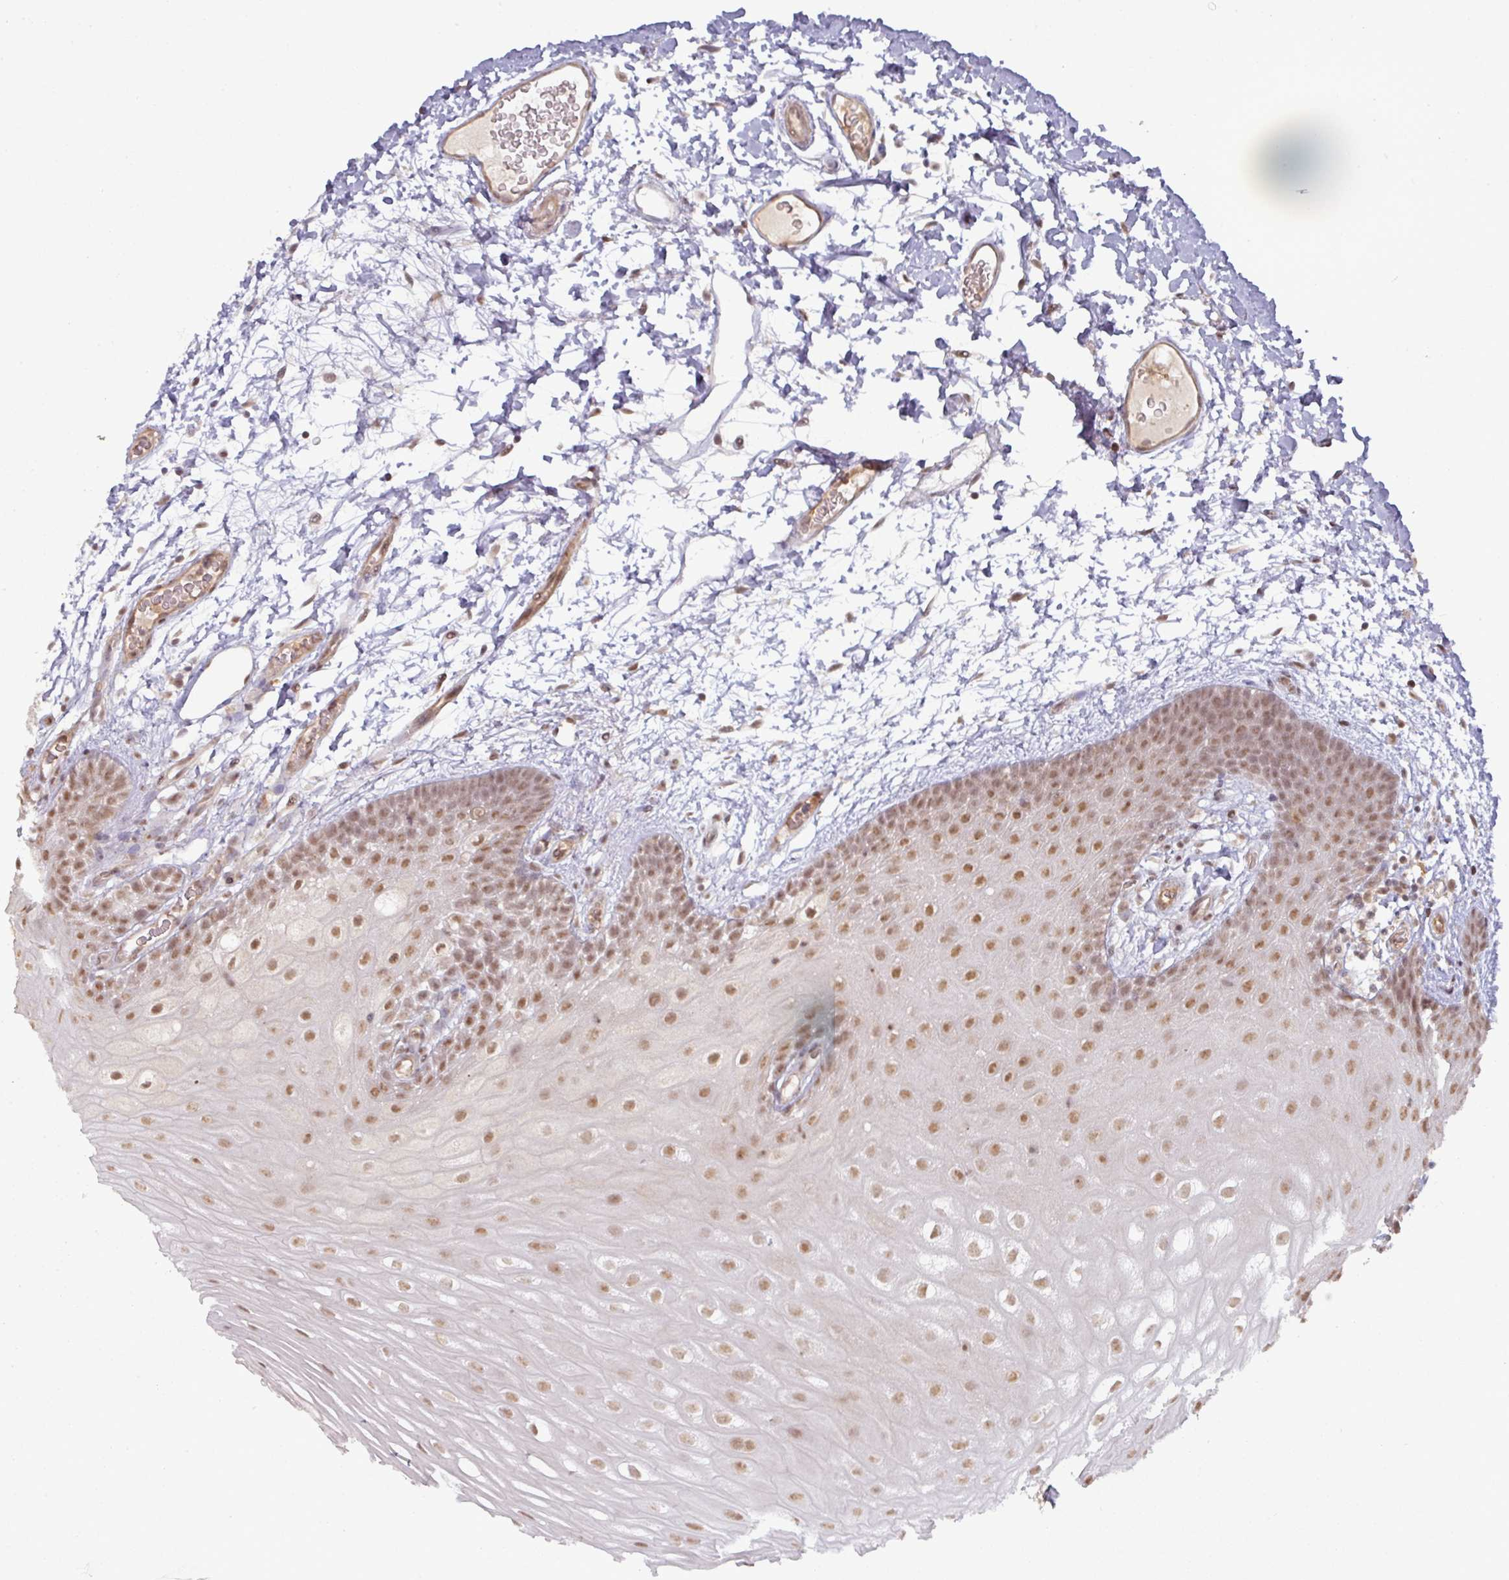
{"staining": {"intensity": "moderate", "quantity": ">75%", "location": "nuclear"}, "tissue": "oral mucosa", "cell_type": "Squamous epithelial cells", "image_type": "normal", "snomed": [{"axis": "morphology", "description": "Normal tissue, NOS"}, {"axis": "morphology", "description": "Squamous cell carcinoma, NOS"}, {"axis": "topography", "description": "Oral tissue"}, {"axis": "topography", "description": "Tounge, NOS"}, {"axis": "topography", "description": "Head-Neck"}], "caption": "The micrograph reveals immunohistochemical staining of normal oral mucosa. There is moderate nuclear positivity is seen in about >75% of squamous epithelial cells.", "gene": "GTF2H3", "patient": {"sex": "male", "age": 76}}